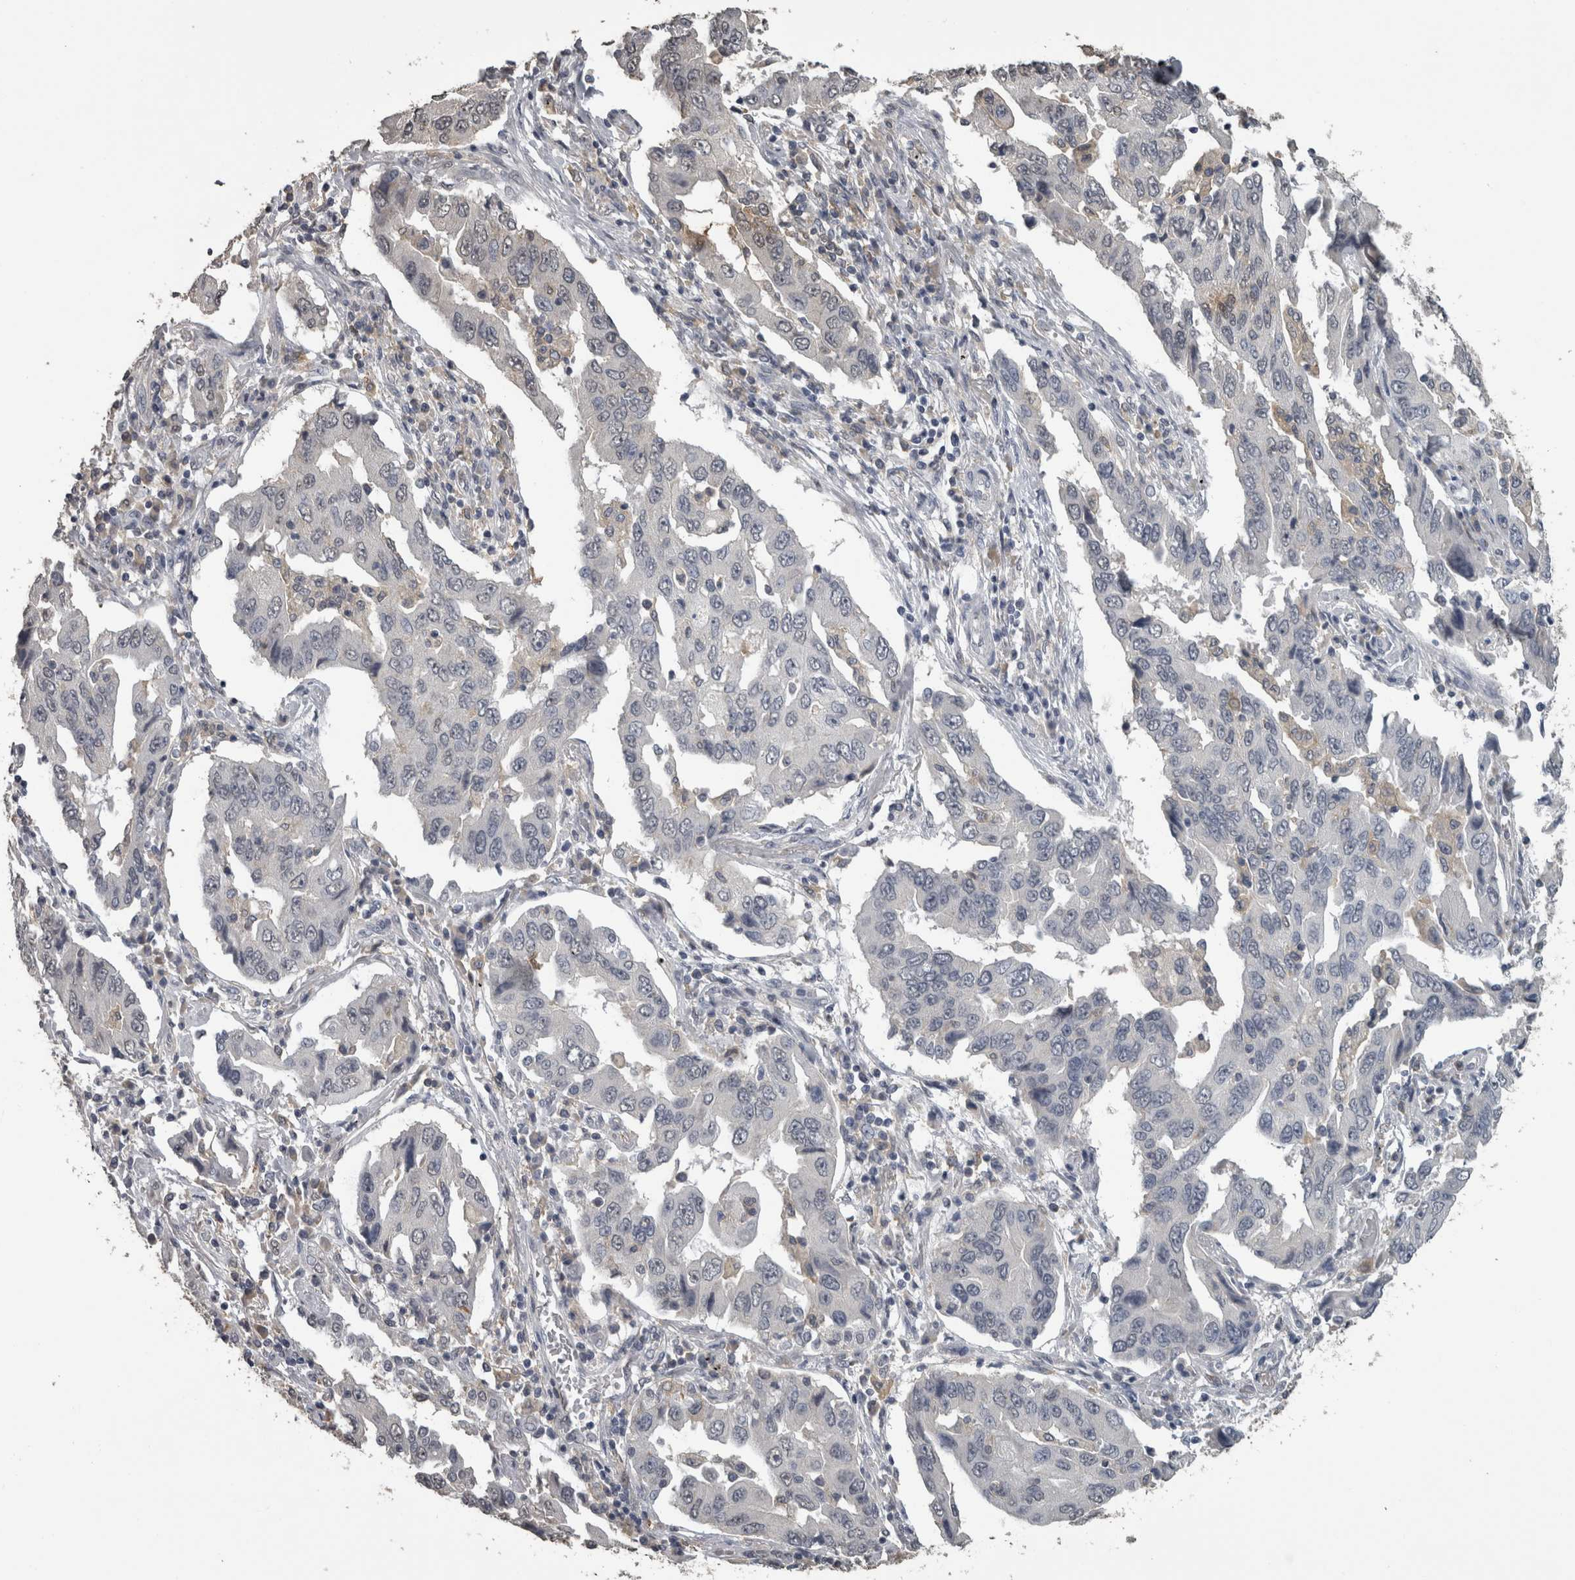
{"staining": {"intensity": "negative", "quantity": "none", "location": "none"}, "tissue": "lung cancer", "cell_type": "Tumor cells", "image_type": "cancer", "snomed": [{"axis": "morphology", "description": "Adenocarcinoma, NOS"}, {"axis": "topography", "description": "Lung"}], "caption": "IHC micrograph of human adenocarcinoma (lung) stained for a protein (brown), which exhibits no positivity in tumor cells. (Stains: DAB IHC with hematoxylin counter stain, Microscopy: brightfield microscopy at high magnification).", "gene": "PIK3AP1", "patient": {"sex": "female", "age": 65}}